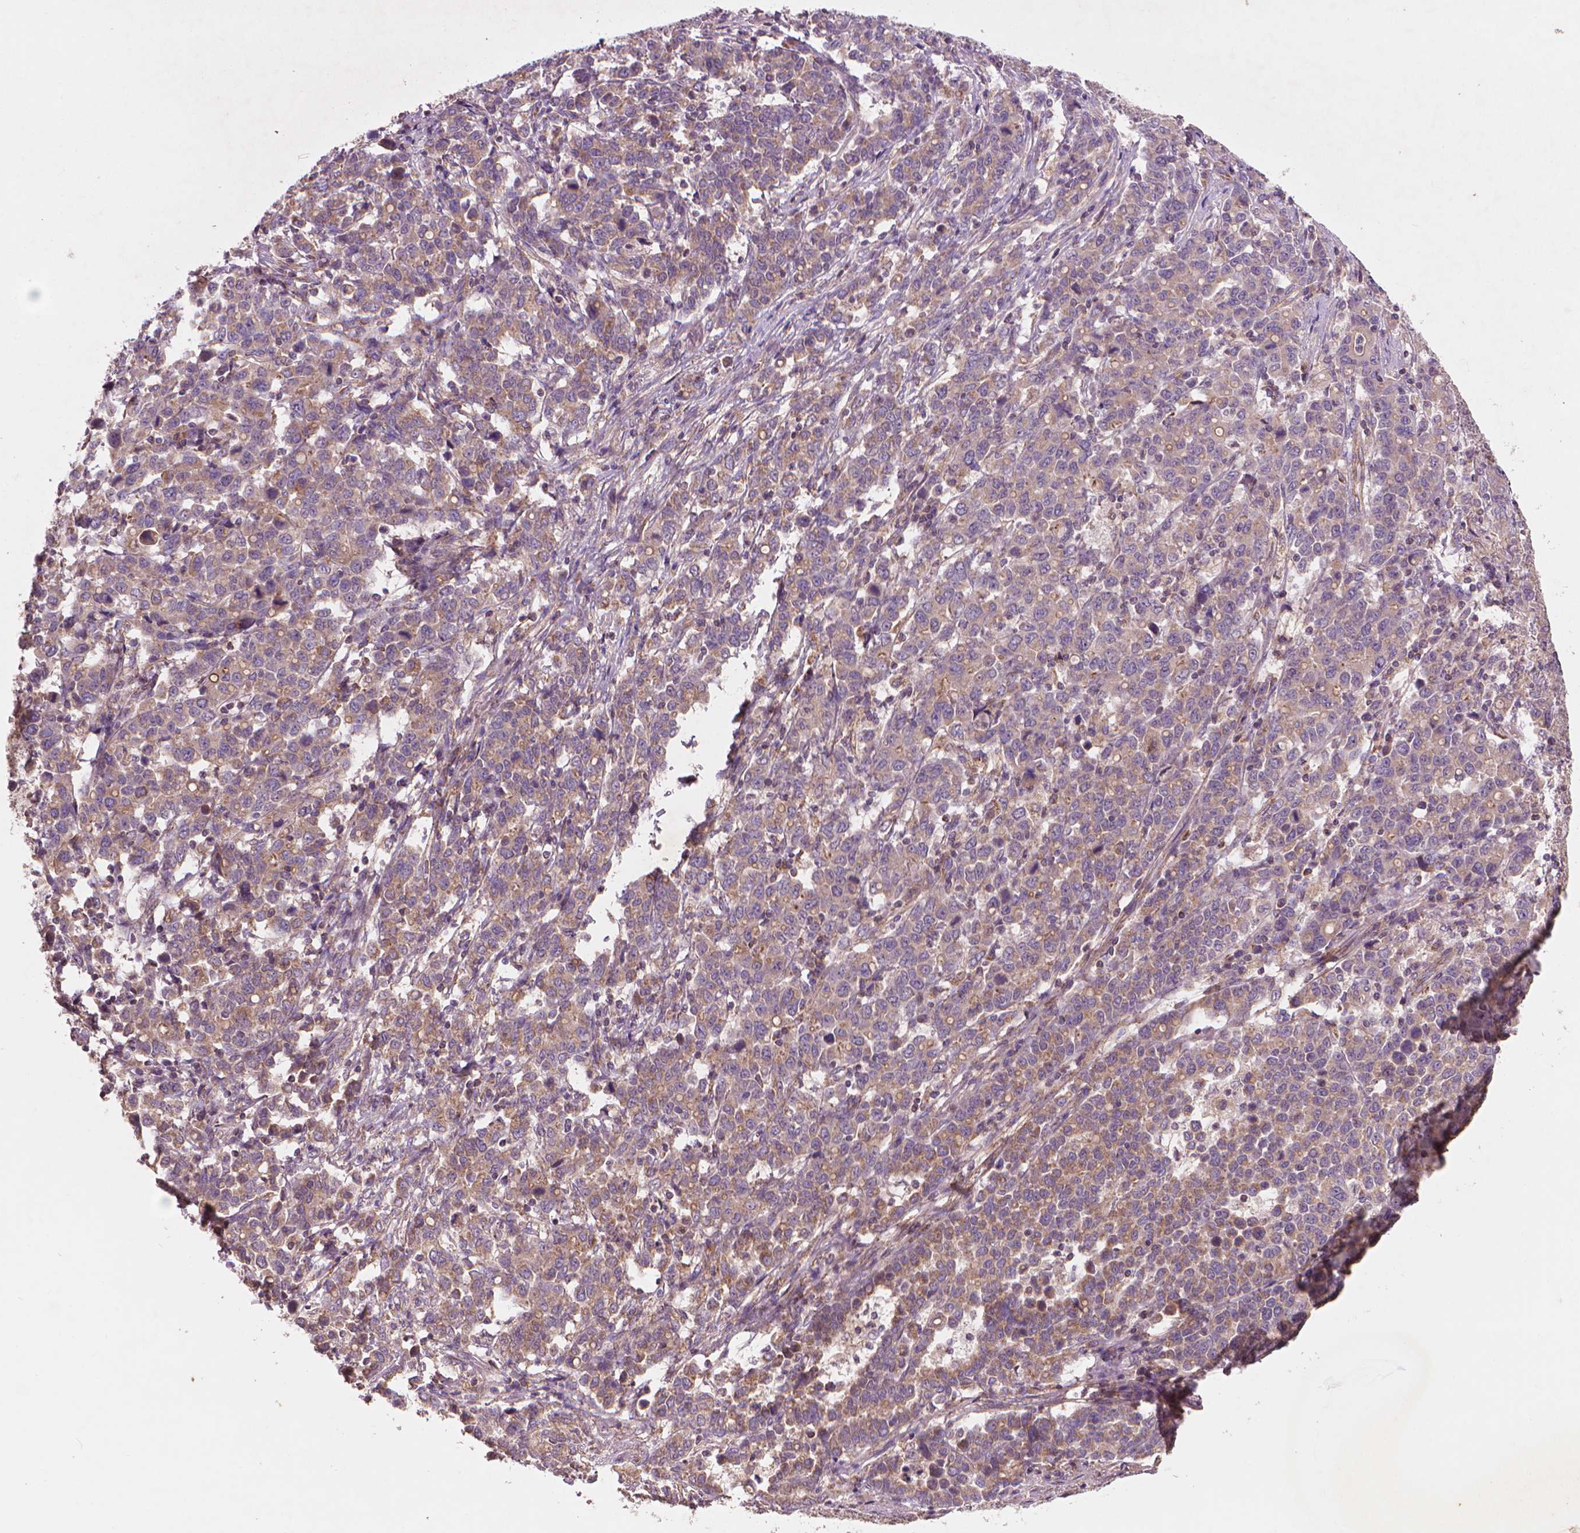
{"staining": {"intensity": "weak", "quantity": ">75%", "location": "cytoplasmic/membranous"}, "tissue": "stomach cancer", "cell_type": "Tumor cells", "image_type": "cancer", "snomed": [{"axis": "morphology", "description": "Adenocarcinoma, NOS"}, {"axis": "topography", "description": "Stomach, upper"}], "caption": "Immunohistochemistry (IHC) of human stomach adenocarcinoma displays low levels of weak cytoplasmic/membranous positivity in approximately >75% of tumor cells.", "gene": "NLRX1", "patient": {"sex": "male", "age": 69}}